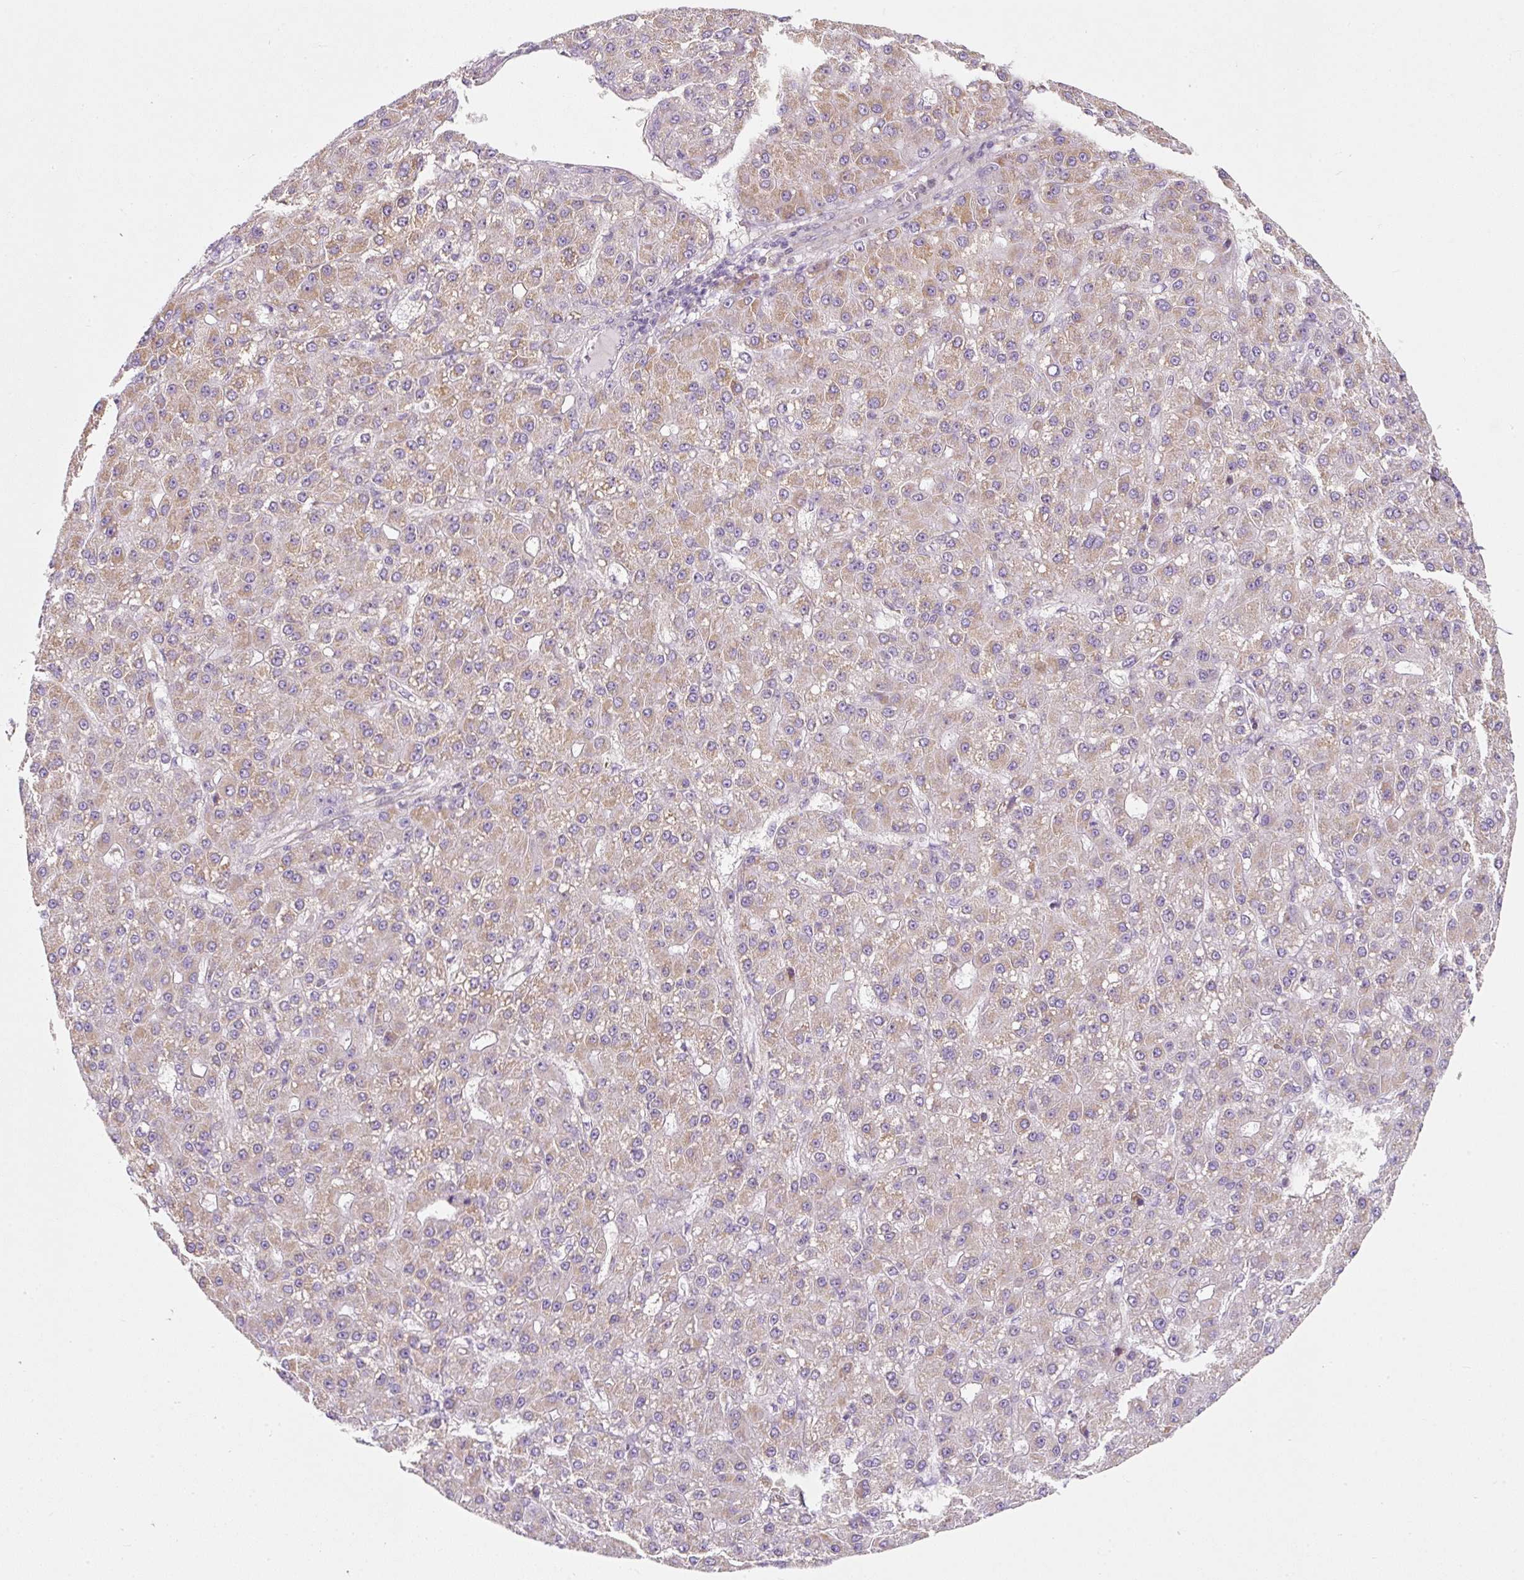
{"staining": {"intensity": "weak", "quantity": "25%-75%", "location": "cytoplasmic/membranous"}, "tissue": "liver cancer", "cell_type": "Tumor cells", "image_type": "cancer", "snomed": [{"axis": "morphology", "description": "Carcinoma, Hepatocellular, NOS"}, {"axis": "topography", "description": "Liver"}], "caption": "Immunohistochemistry (IHC) image of neoplastic tissue: liver cancer stained using immunohistochemistry (IHC) demonstrates low levels of weak protein expression localized specifically in the cytoplasmic/membranous of tumor cells, appearing as a cytoplasmic/membranous brown color.", "gene": "ERAP2", "patient": {"sex": "male", "age": 67}}